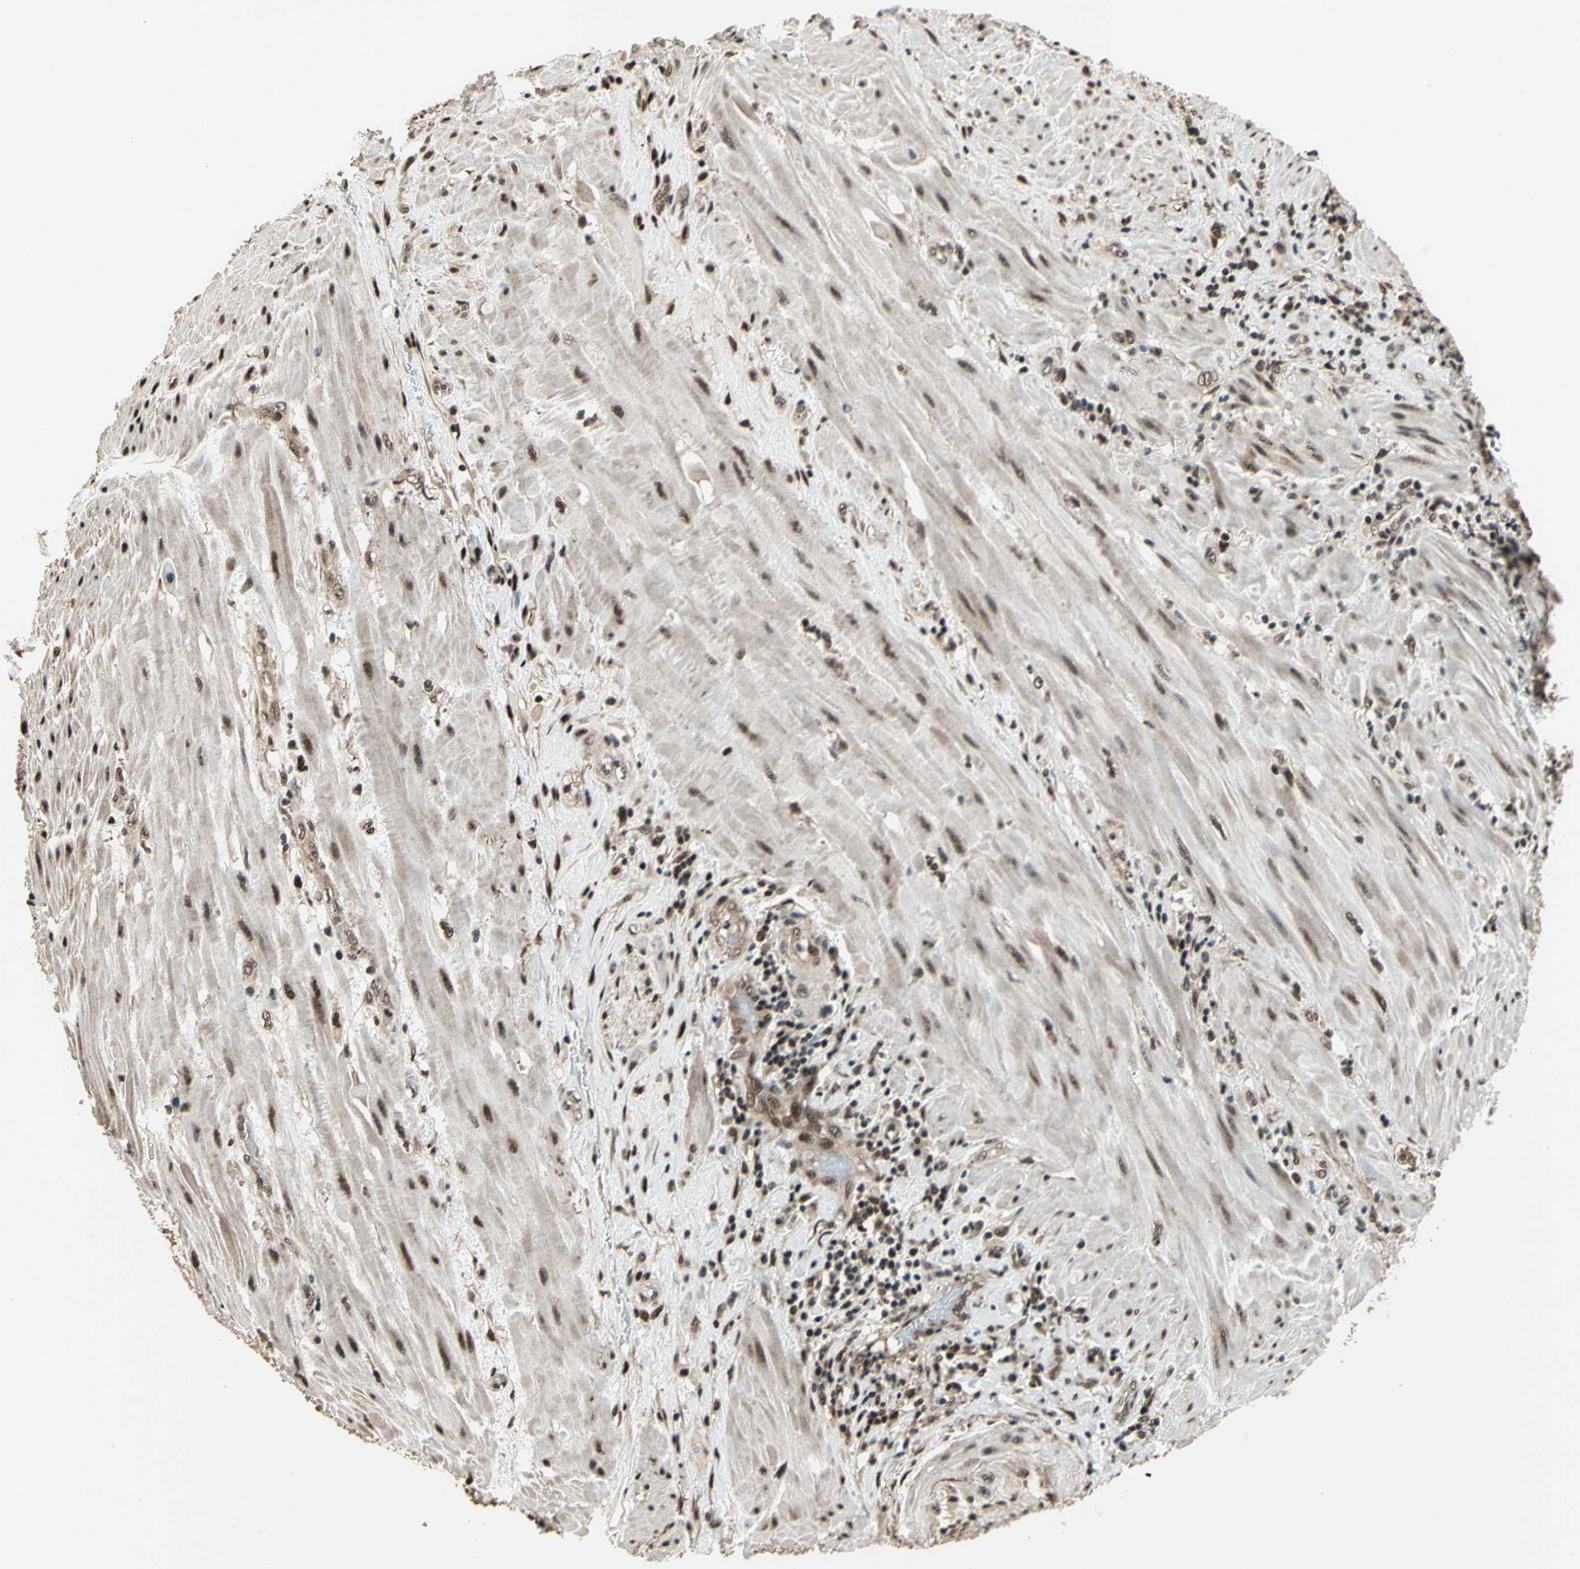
{"staining": {"intensity": "weak", "quantity": ">75%", "location": "nuclear"}, "tissue": "pancreatic cancer", "cell_type": "Tumor cells", "image_type": "cancer", "snomed": [{"axis": "morphology", "description": "Adenocarcinoma, NOS"}, {"axis": "topography", "description": "Pancreas"}], "caption": "Human pancreatic adenocarcinoma stained for a protein (brown) displays weak nuclear positive expression in approximately >75% of tumor cells.", "gene": "MIS18BP1", "patient": {"sex": "female", "age": 64}}